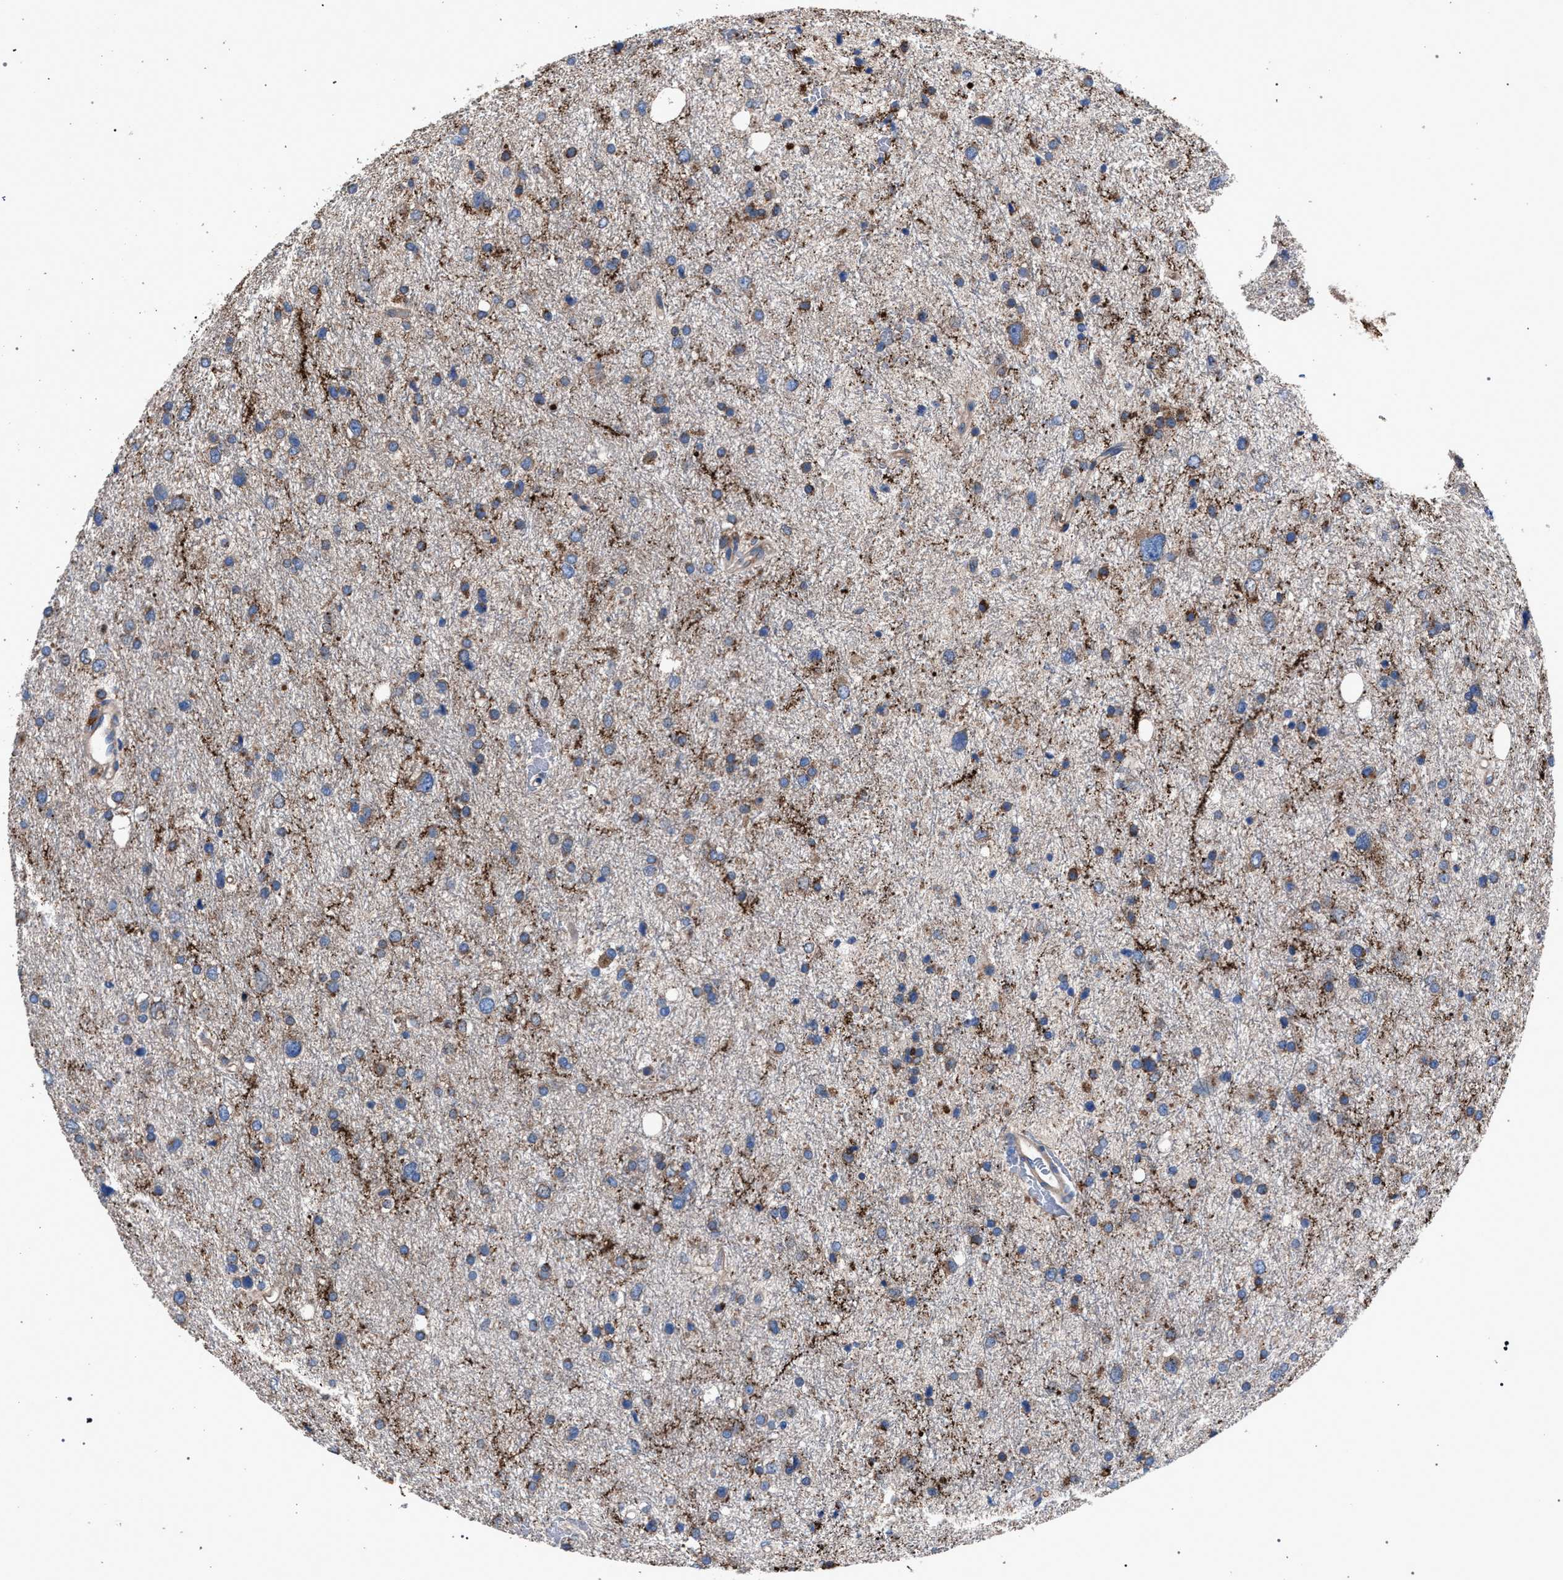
{"staining": {"intensity": "moderate", "quantity": "25%-75%", "location": "cytoplasmic/membranous"}, "tissue": "glioma", "cell_type": "Tumor cells", "image_type": "cancer", "snomed": [{"axis": "morphology", "description": "Glioma, malignant, Low grade"}, {"axis": "topography", "description": "Brain"}], "caption": "Glioma was stained to show a protein in brown. There is medium levels of moderate cytoplasmic/membranous positivity in approximately 25%-75% of tumor cells. The staining is performed using DAB (3,3'-diaminobenzidine) brown chromogen to label protein expression. The nuclei are counter-stained blue using hematoxylin.", "gene": "ATP6V0A1", "patient": {"sex": "female", "age": 37}}